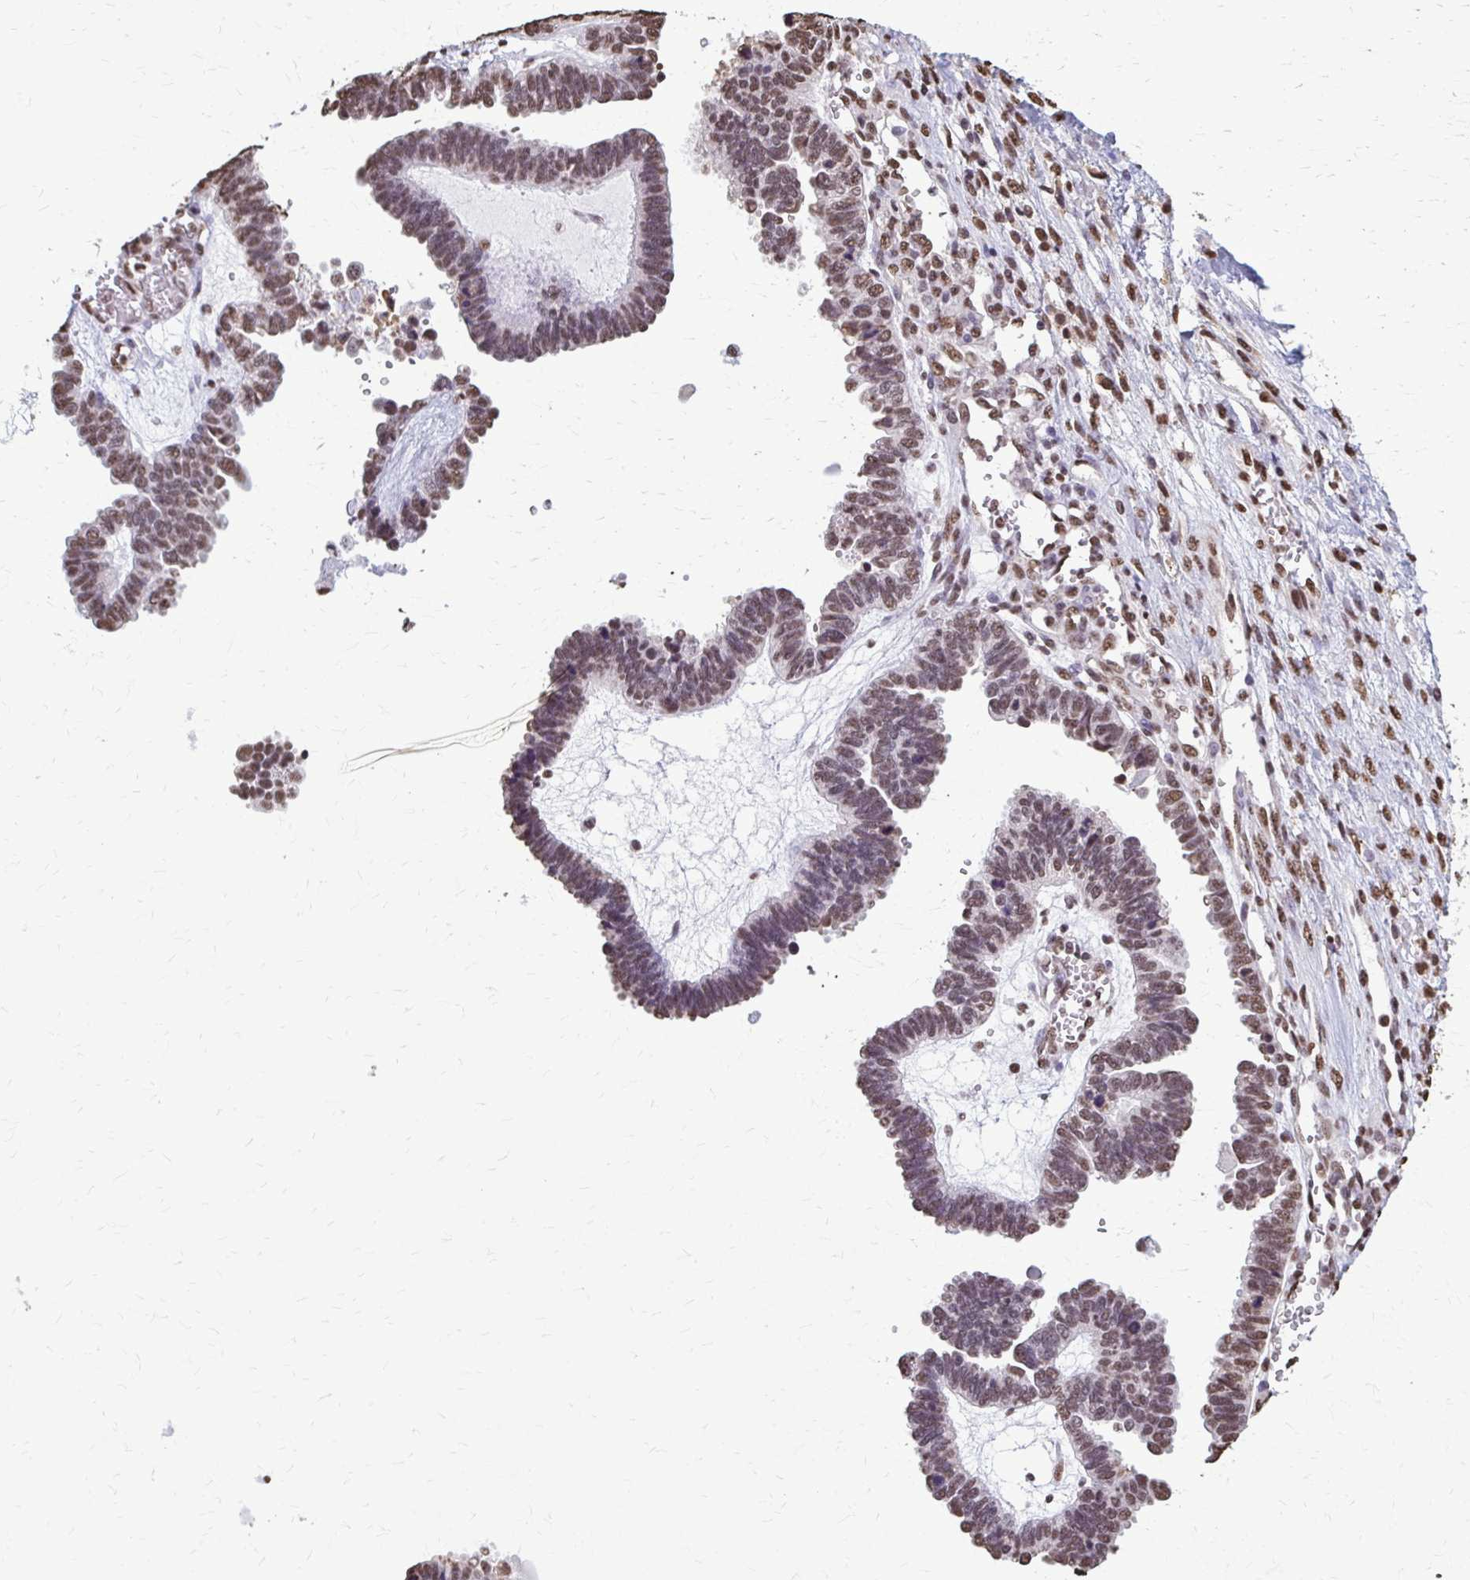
{"staining": {"intensity": "moderate", "quantity": ">75%", "location": "nuclear"}, "tissue": "ovarian cancer", "cell_type": "Tumor cells", "image_type": "cancer", "snomed": [{"axis": "morphology", "description": "Cystadenocarcinoma, serous, NOS"}, {"axis": "topography", "description": "Ovary"}], "caption": "Immunohistochemistry (IHC) of human serous cystadenocarcinoma (ovarian) shows medium levels of moderate nuclear staining in approximately >75% of tumor cells. (brown staining indicates protein expression, while blue staining denotes nuclei).", "gene": "SNRPA", "patient": {"sex": "female", "age": 51}}